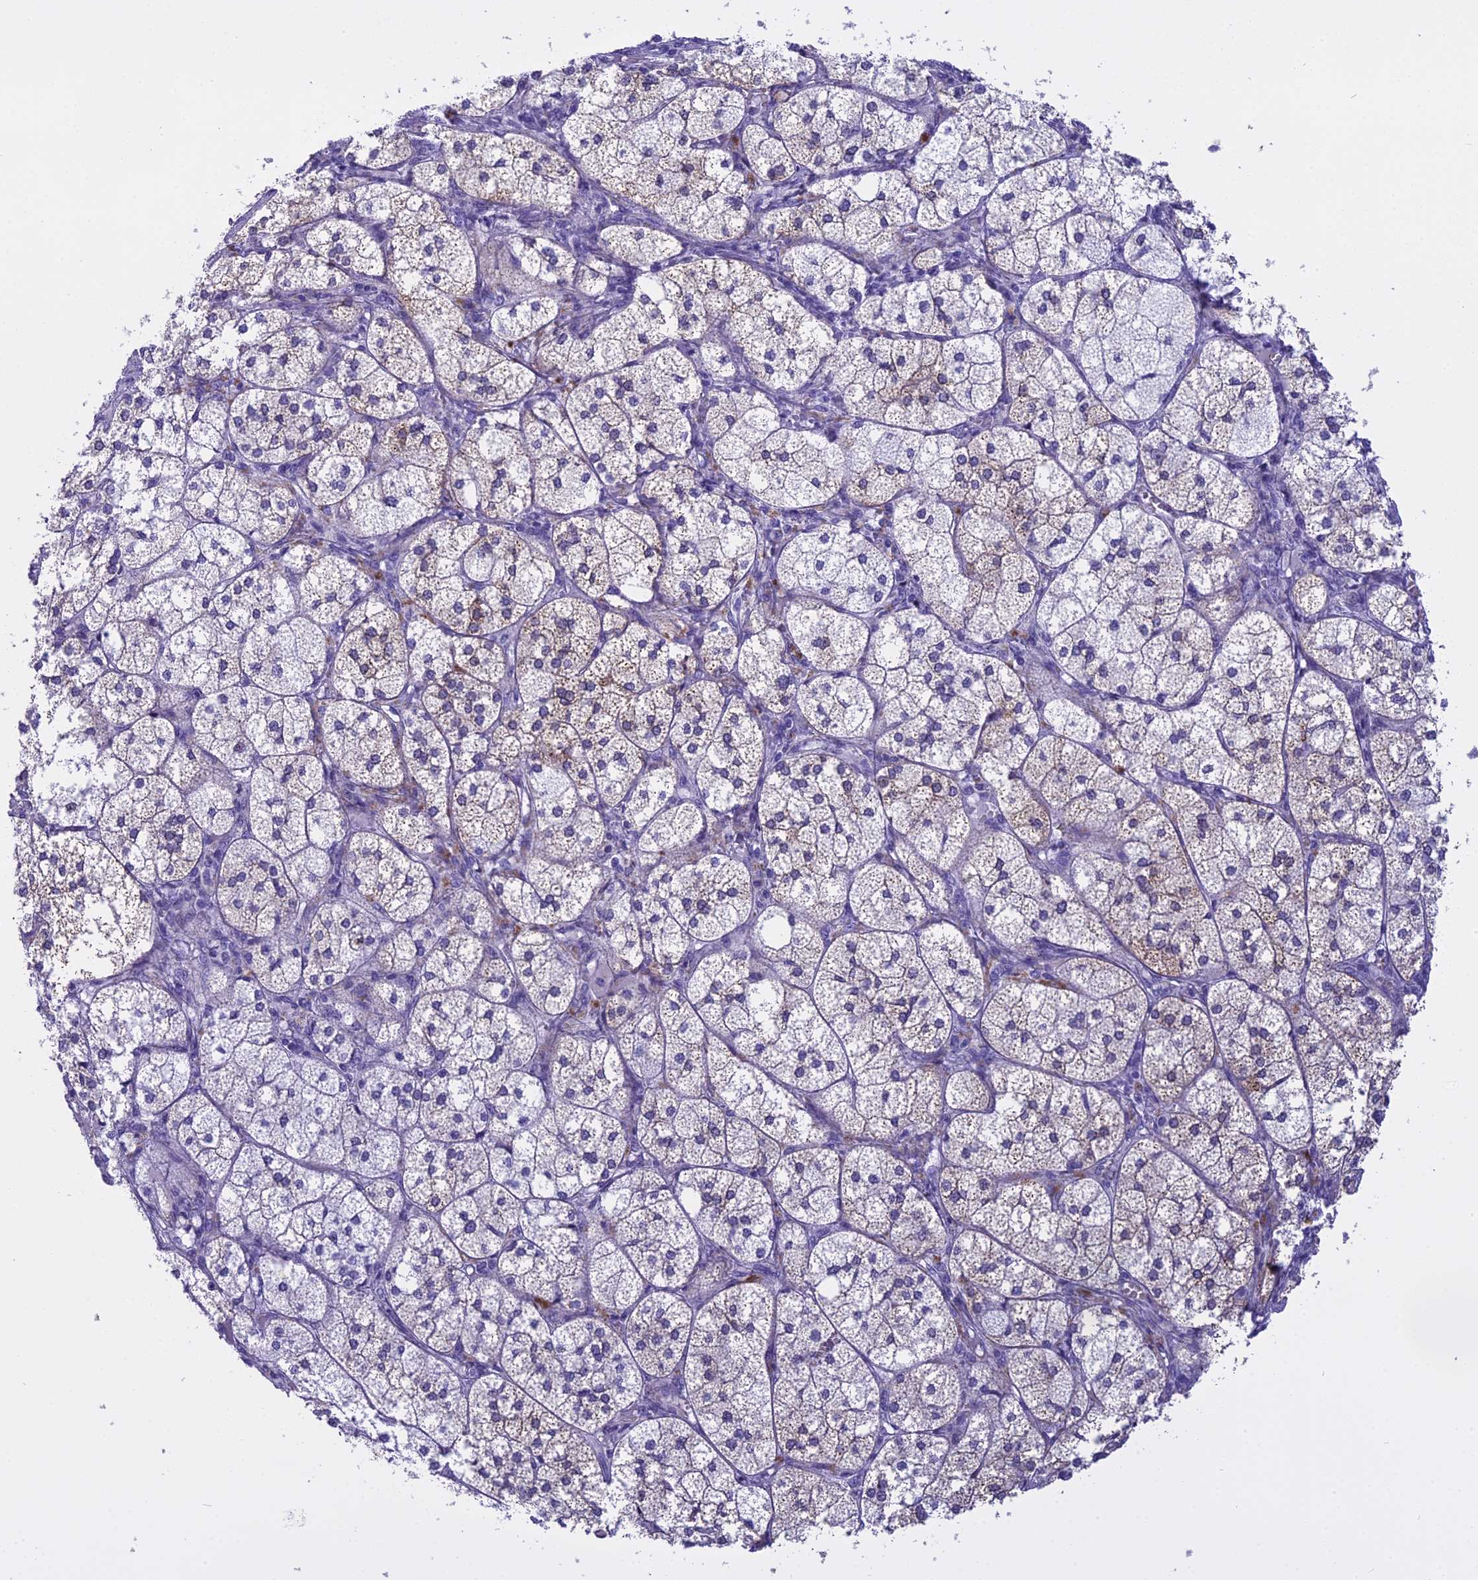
{"staining": {"intensity": "strong", "quantity": "25%-75%", "location": "cytoplasmic/membranous"}, "tissue": "adrenal gland", "cell_type": "Glandular cells", "image_type": "normal", "snomed": [{"axis": "morphology", "description": "Normal tissue, NOS"}, {"axis": "topography", "description": "Adrenal gland"}], "caption": "IHC image of normal adrenal gland: human adrenal gland stained using IHC demonstrates high levels of strong protein expression localized specifically in the cytoplasmic/membranous of glandular cells, appearing as a cytoplasmic/membranous brown color.", "gene": "KCTD14", "patient": {"sex": "female", "age": 61}}